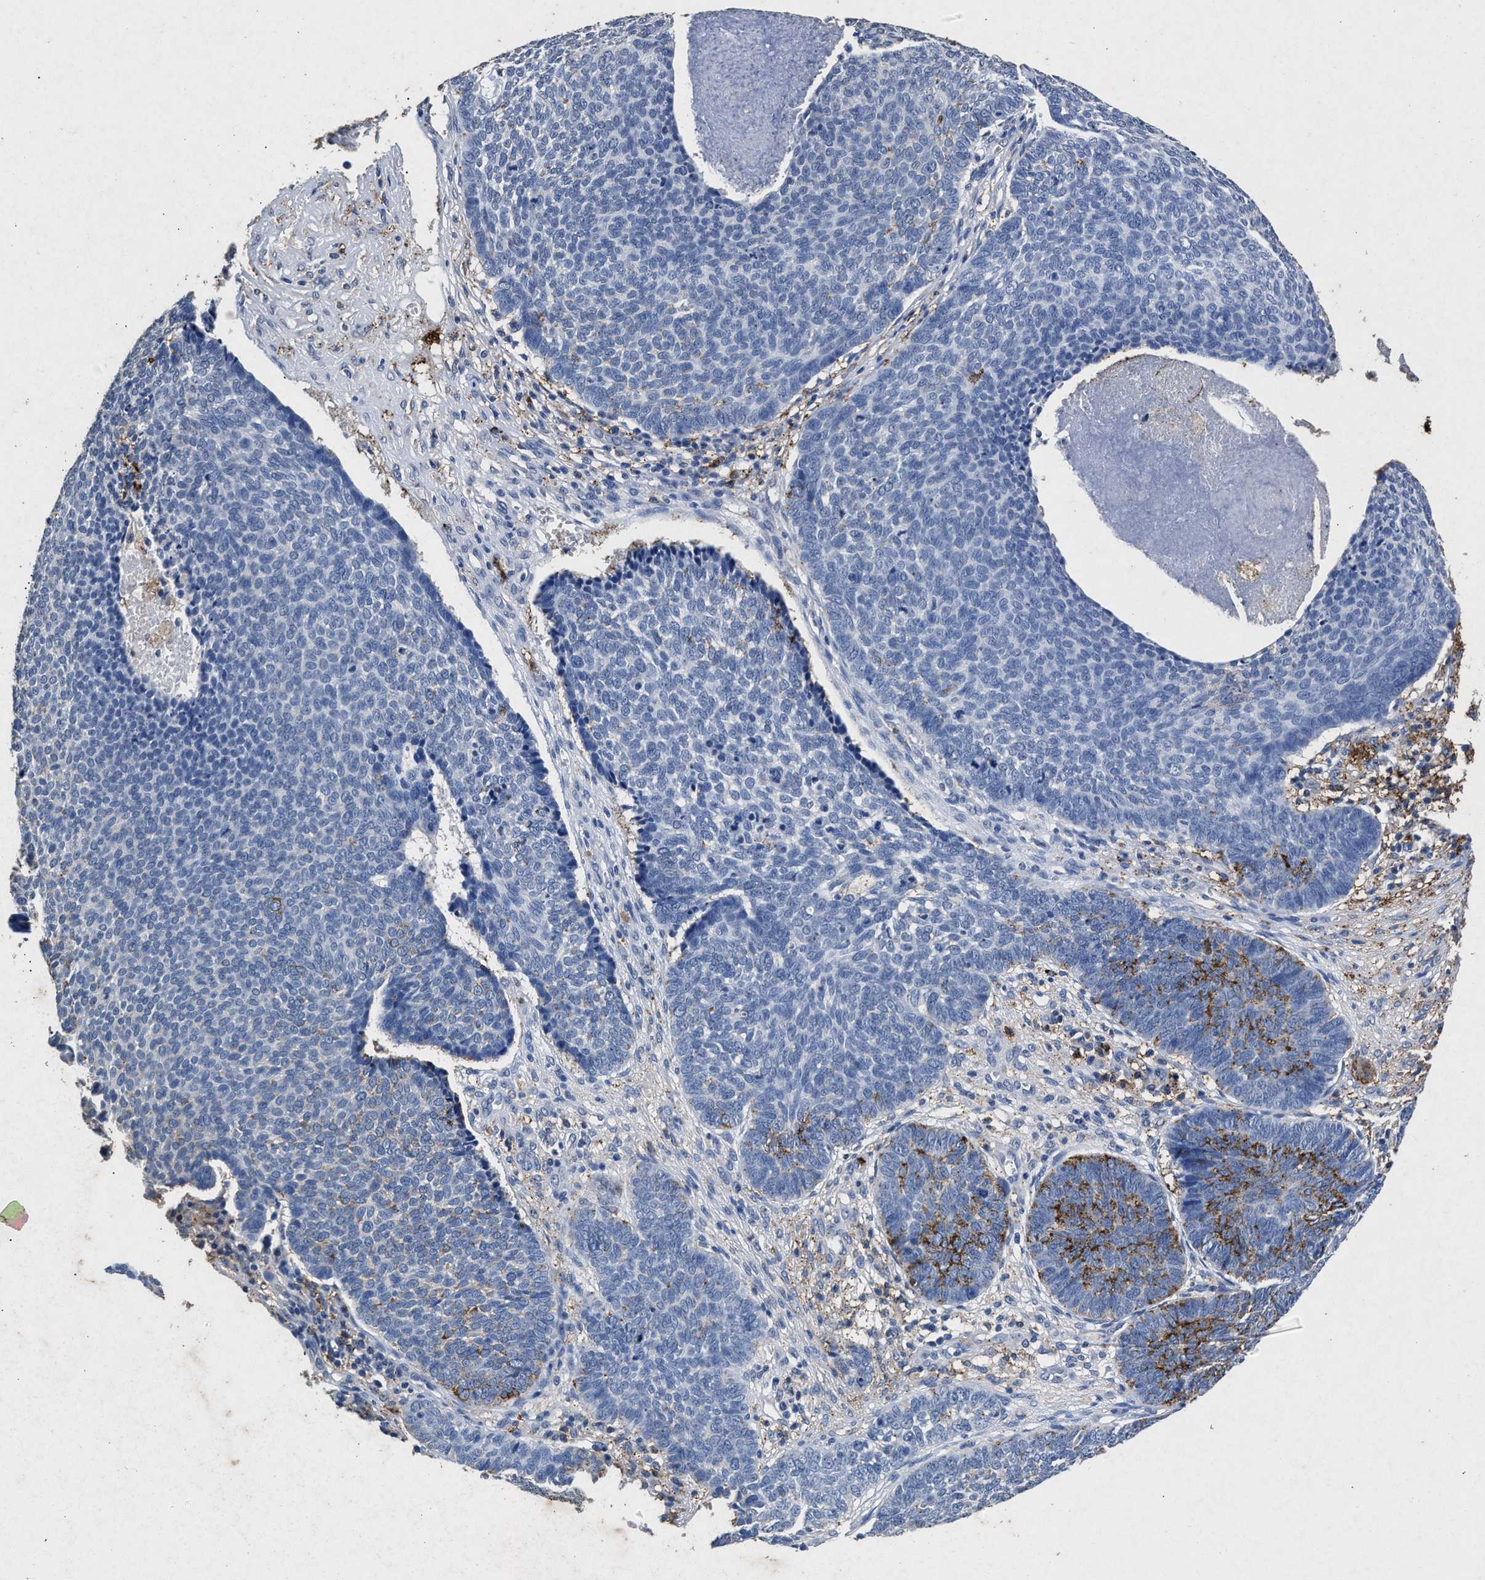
{"staining": {"intensity": "moderate", "quantity": "<25%", "location": "cytoplasmic/membranous"}, "tissue": "skin cancer", "cell_type": "Tumor cells", "image_type": "cancer", "snomed": [{"axis": "morphology", "description": "Basal cell carcinoma"}, {"axis": "topography", "description": "Skin"}], "caption": "This is an image of IHC staining of skin basal cell carcinoma, which shows moderate positivity in the cytoplasmic/membranous of tumor cells.", "gene": "LTB4R2", "patient": {"sex": "male", "age": 84}}